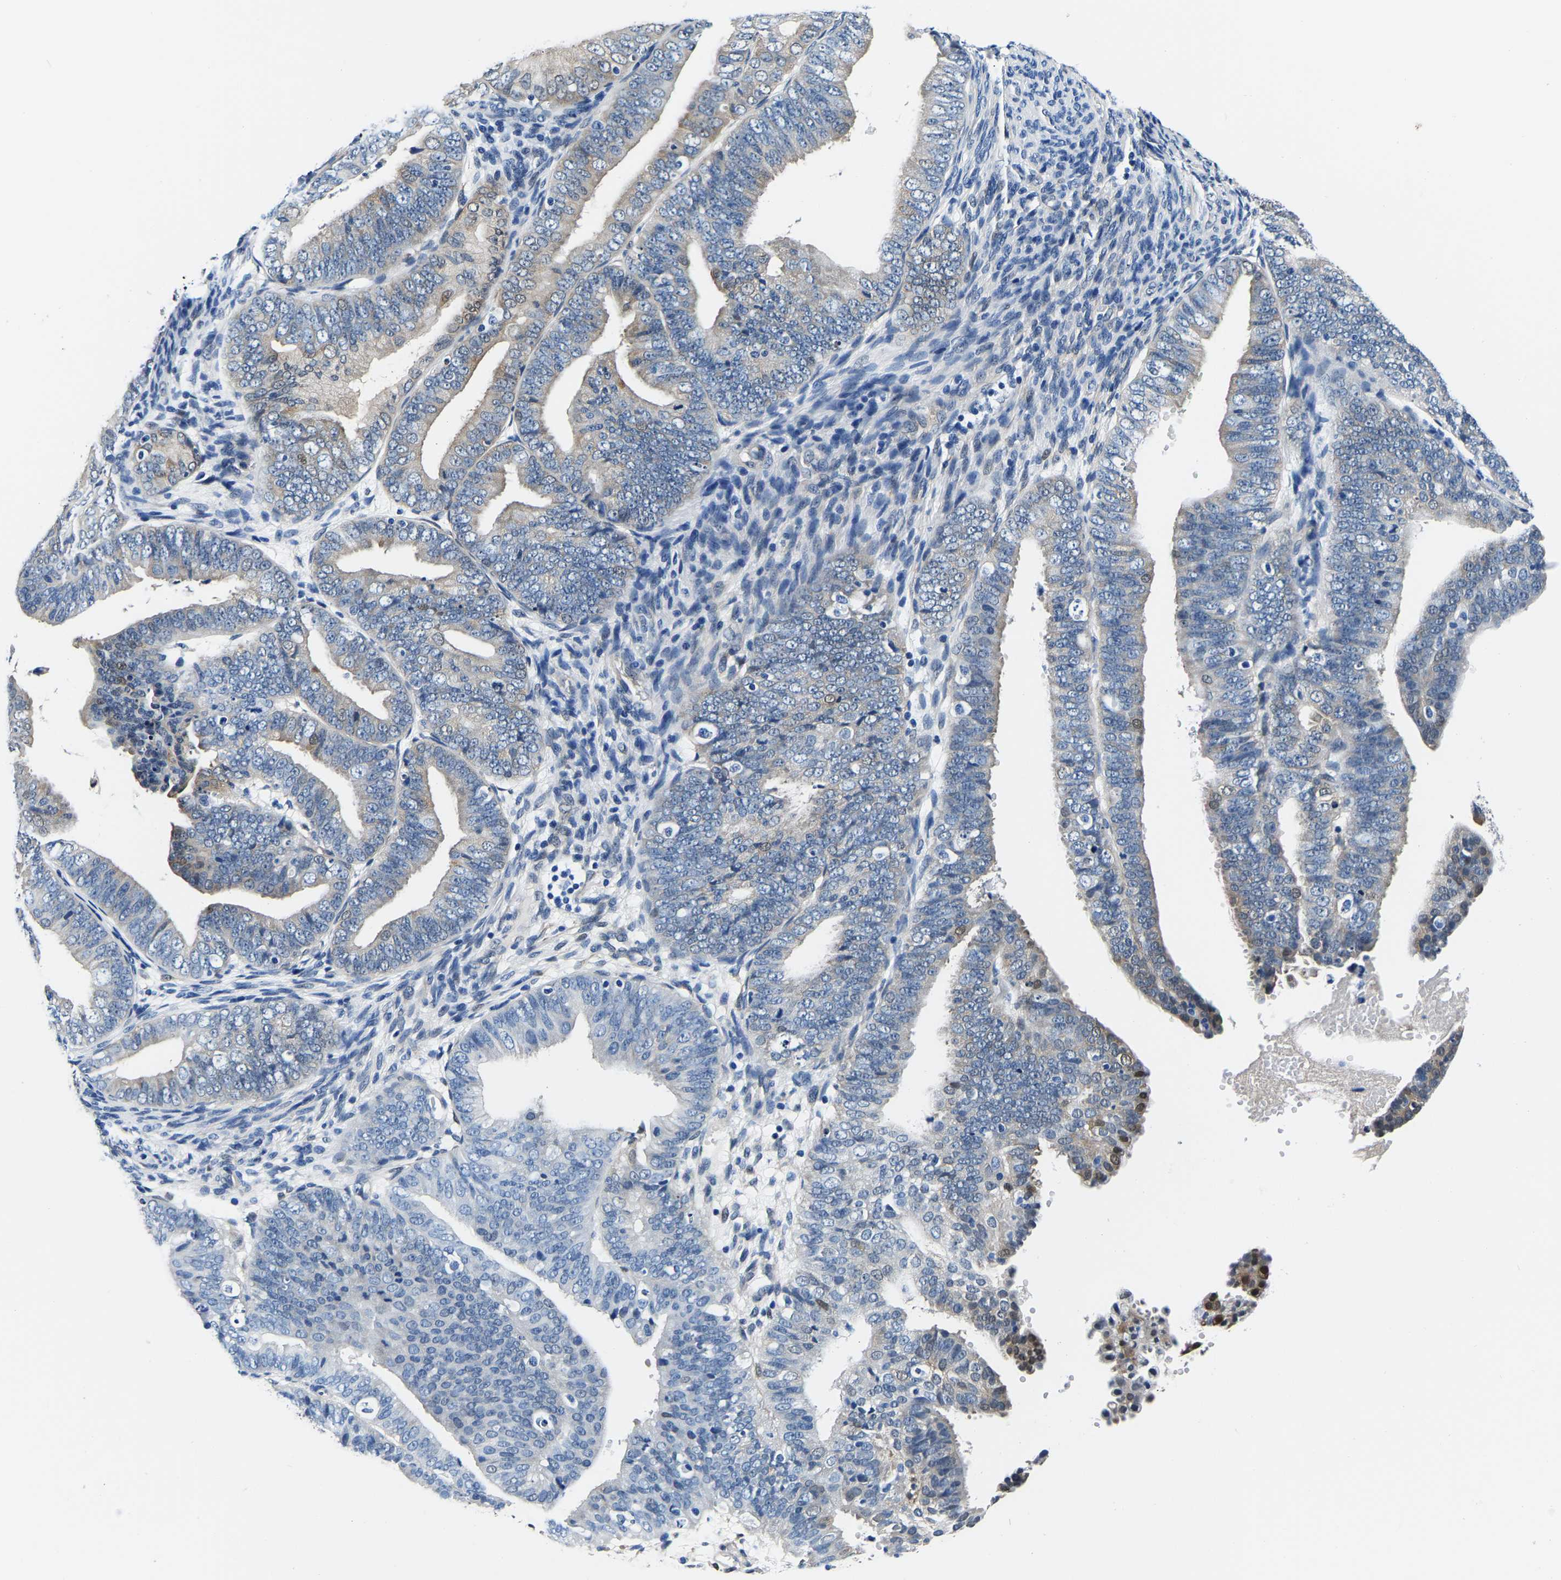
{"staining": {"intensity": "negative", "quantity": "none", "location": "none"}, "tissue": "endometrial cancer", "cell_type": "Tumor cells", "image_type": "cancer", "snomed": [{"axis": "morphology", "description": "Adenocarcinoma, NOS"}, {"axis": "topography", "description": "Endometrium"}], "caption": "Endometrial cancer (adenocarcinoma) was stained to show a protein in brown. There is no significant expression in tumor cells.", "gene": "S100A13", "patient": {"sex": "female", "age": 63}}